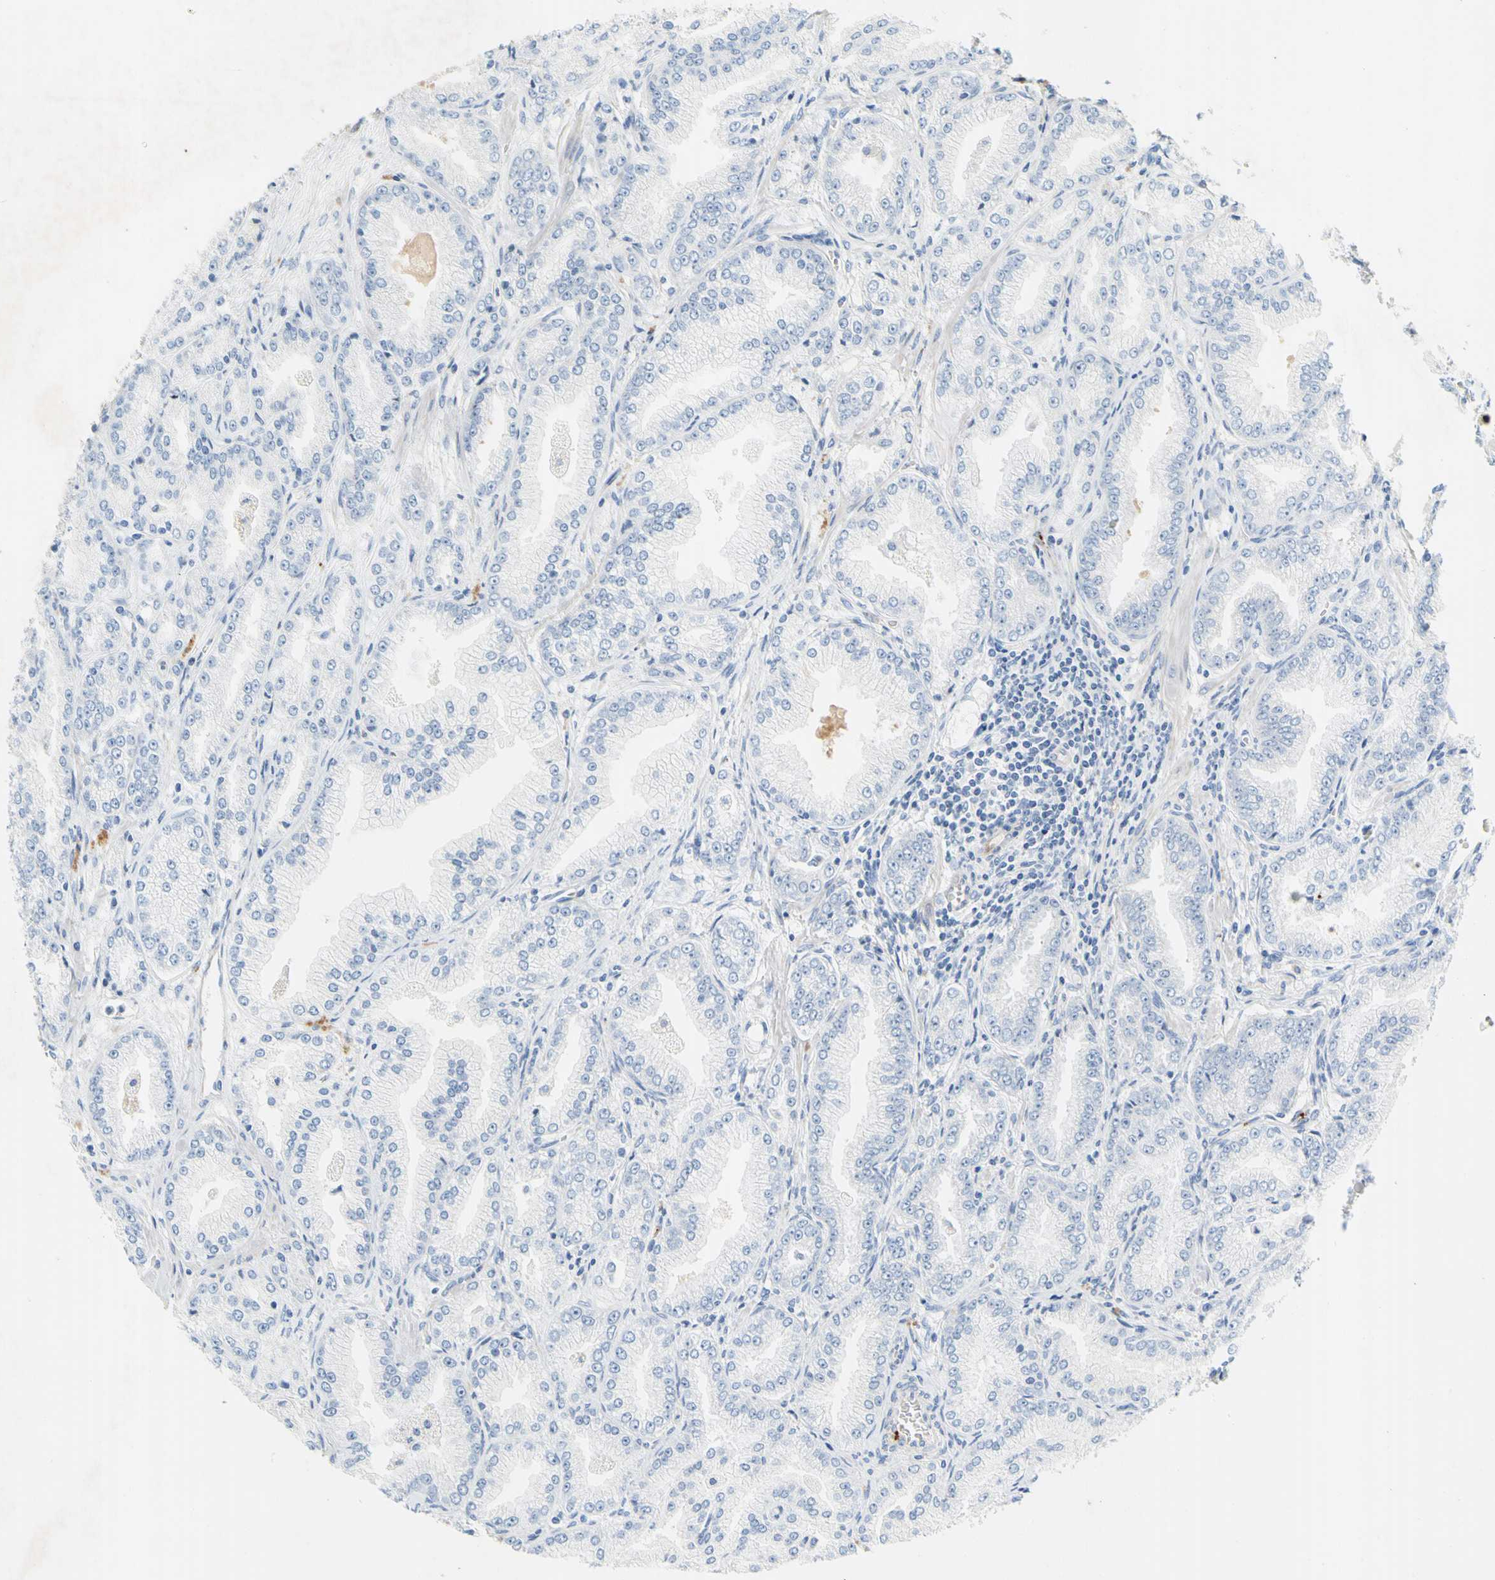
{"staining": {"intensity": "negative", "quantity": "none", "location": "none"}, "tissue": "prostate cancer", "cell_type": "Tumor cells", "image_type": "cancer", "snomed": [{"axis": "morphology", "description": "Adenocarcinoma, High grade"}, {"axis": "topography", "description": "Prostate"}], "caption": "The photomicrograph shows no significant expression in tumor cells of prostate cancer.", "gene": "PPBP", "patient": {"sex": "male", "age": 61}}